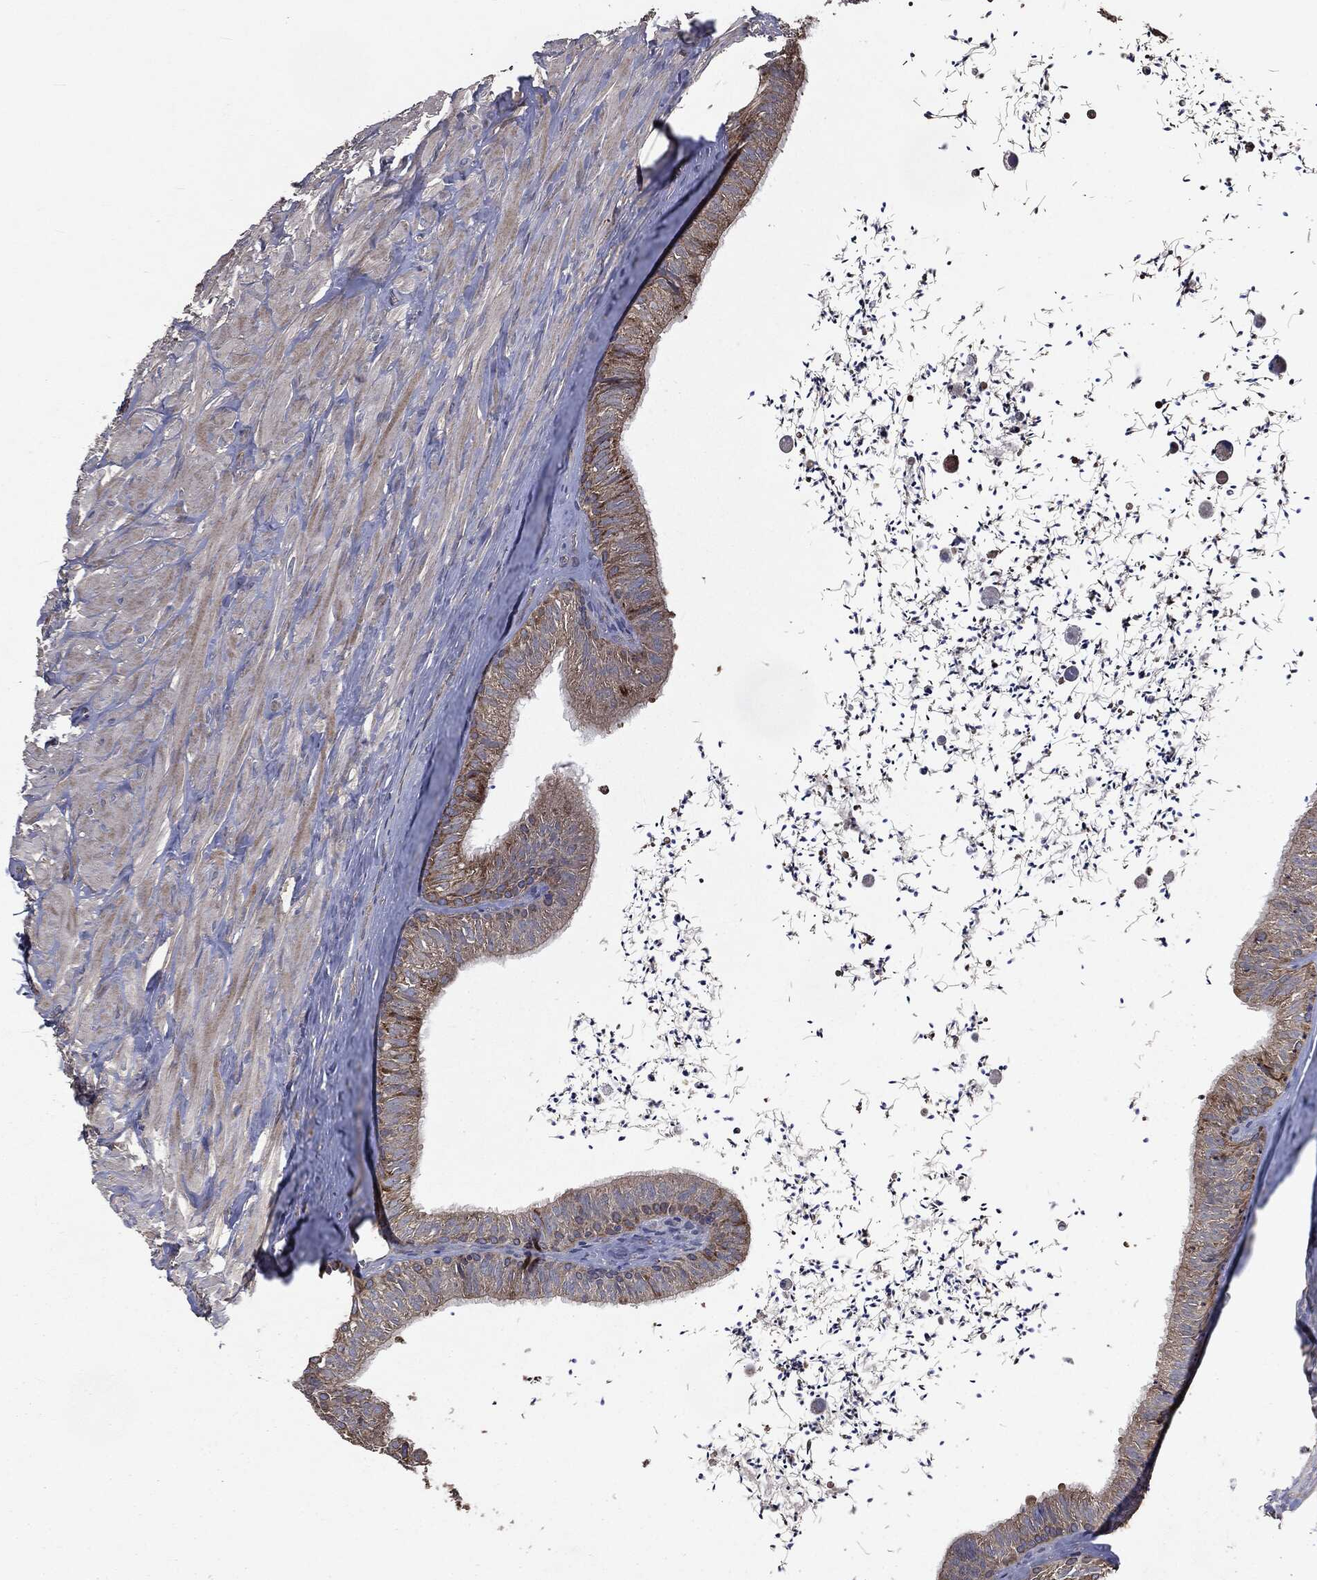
{"staining": {"intensity": "moderate", "quantity": ">75%", "location": "cytoplasmic/membranous"}, "tissue": "epididymis", "cell_type": "Glandular cells", "image_type": "normal", "snomed": [{"axis": "morphology", "description": "Normal tissue, NOS"}, {"axis": "topography", "description": "Epididymis"}], "caption": "A high-resolution micrograph shows IHC staining of benign epididymis, which displays moderate cytoplasmic/membranous staining in about >75% of glandular cells.", "gene": "MAPK6", "patient": {"sex": "male", "age": 32}}